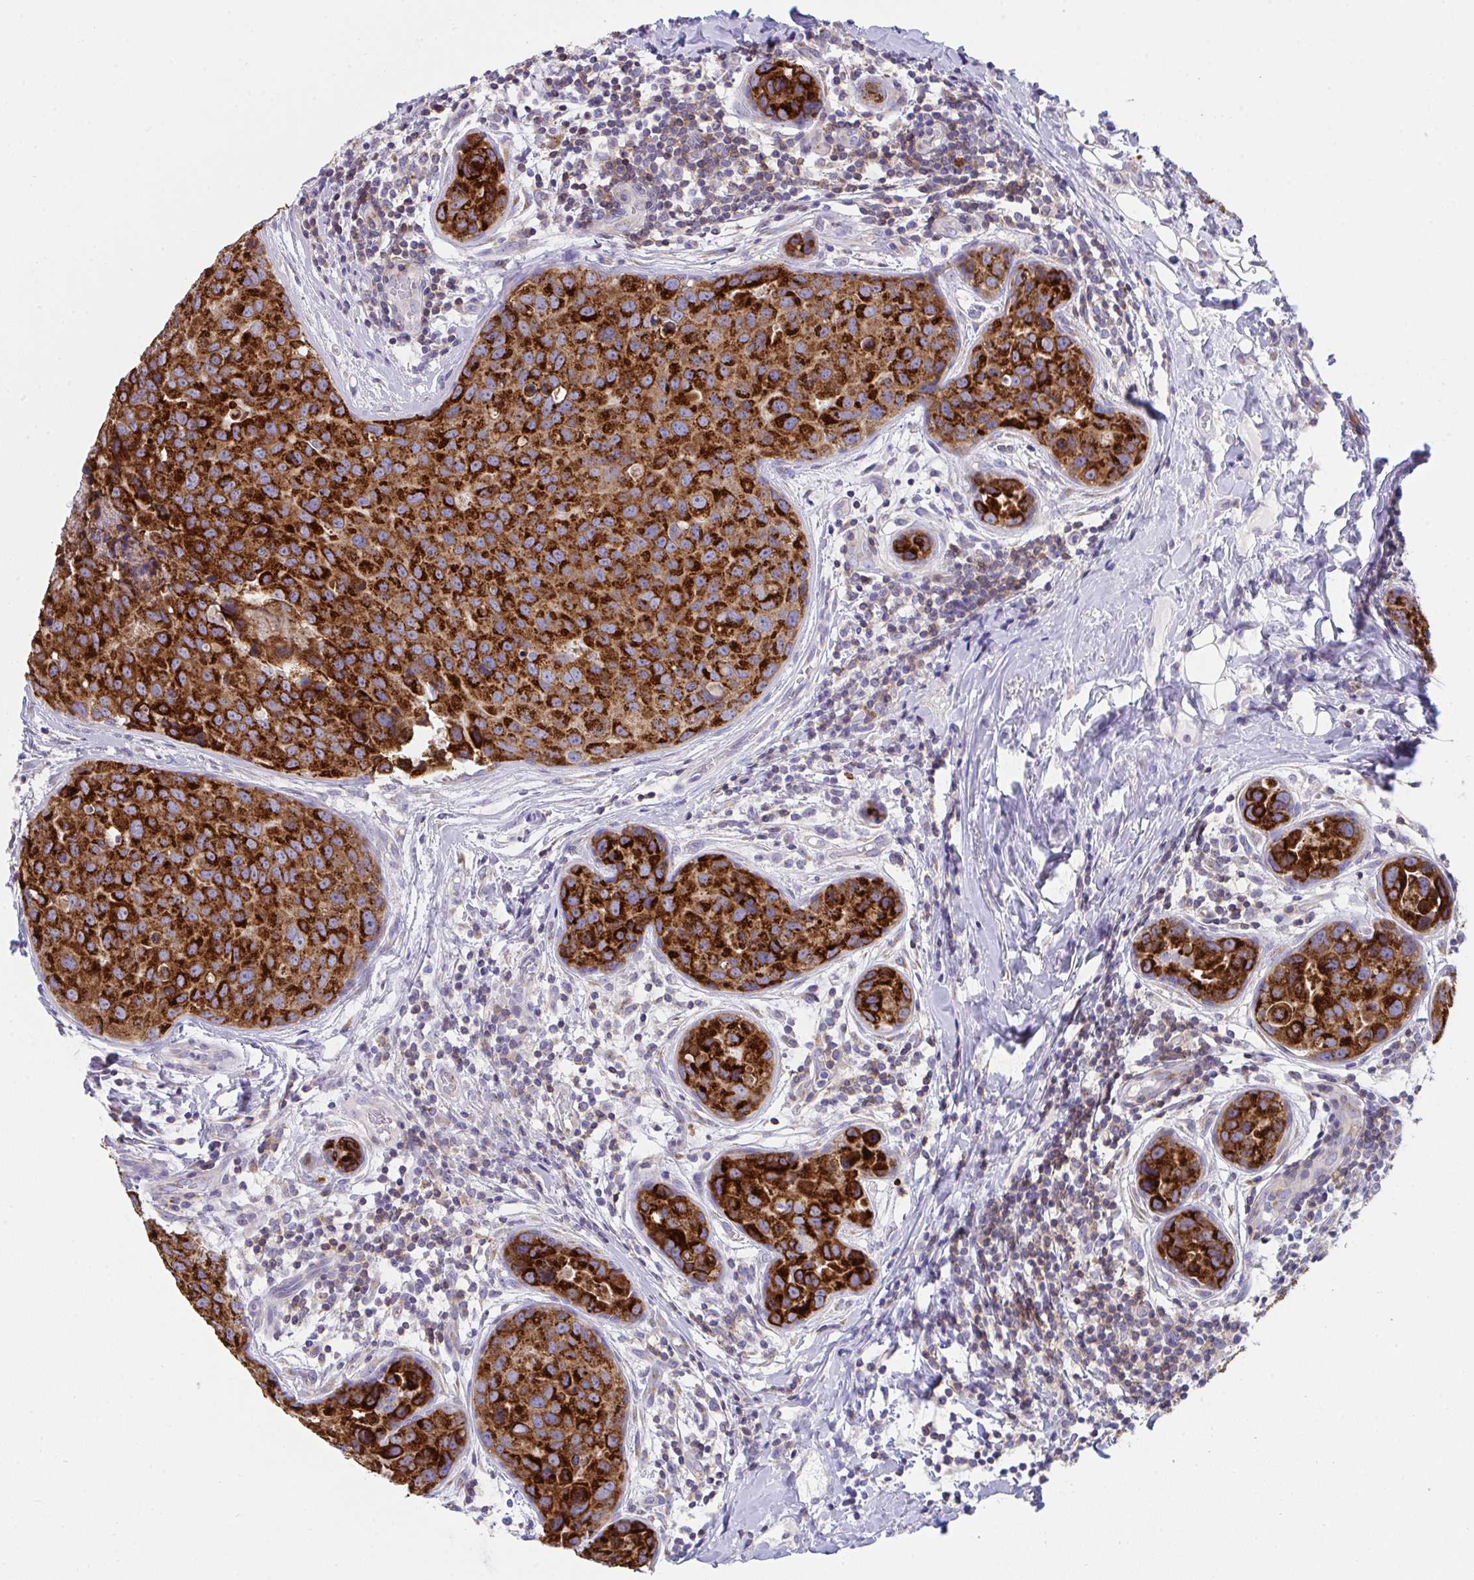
{"staining": {"intensity": "strong", "quantity": ">75%", "location": "cytoplasmic/membranous"}, "tissue": "breast cancer", "cell_type": "Tumor cells", "image_type": "cancer", "snomed": [{"axis": "morphology", "description": "Duct carcinoma"}, {"axis": "topography", "description": "Breast"}], "caption": "Immunohistochemical staining of human infiltrating ductal carcinoma (breast) exhibits high levels of strong cytoplasmic/membranous protein expression in about >75% of tumor cells.", "gene": "MIA3", "patient": {"sex": "female", "age": 24}}